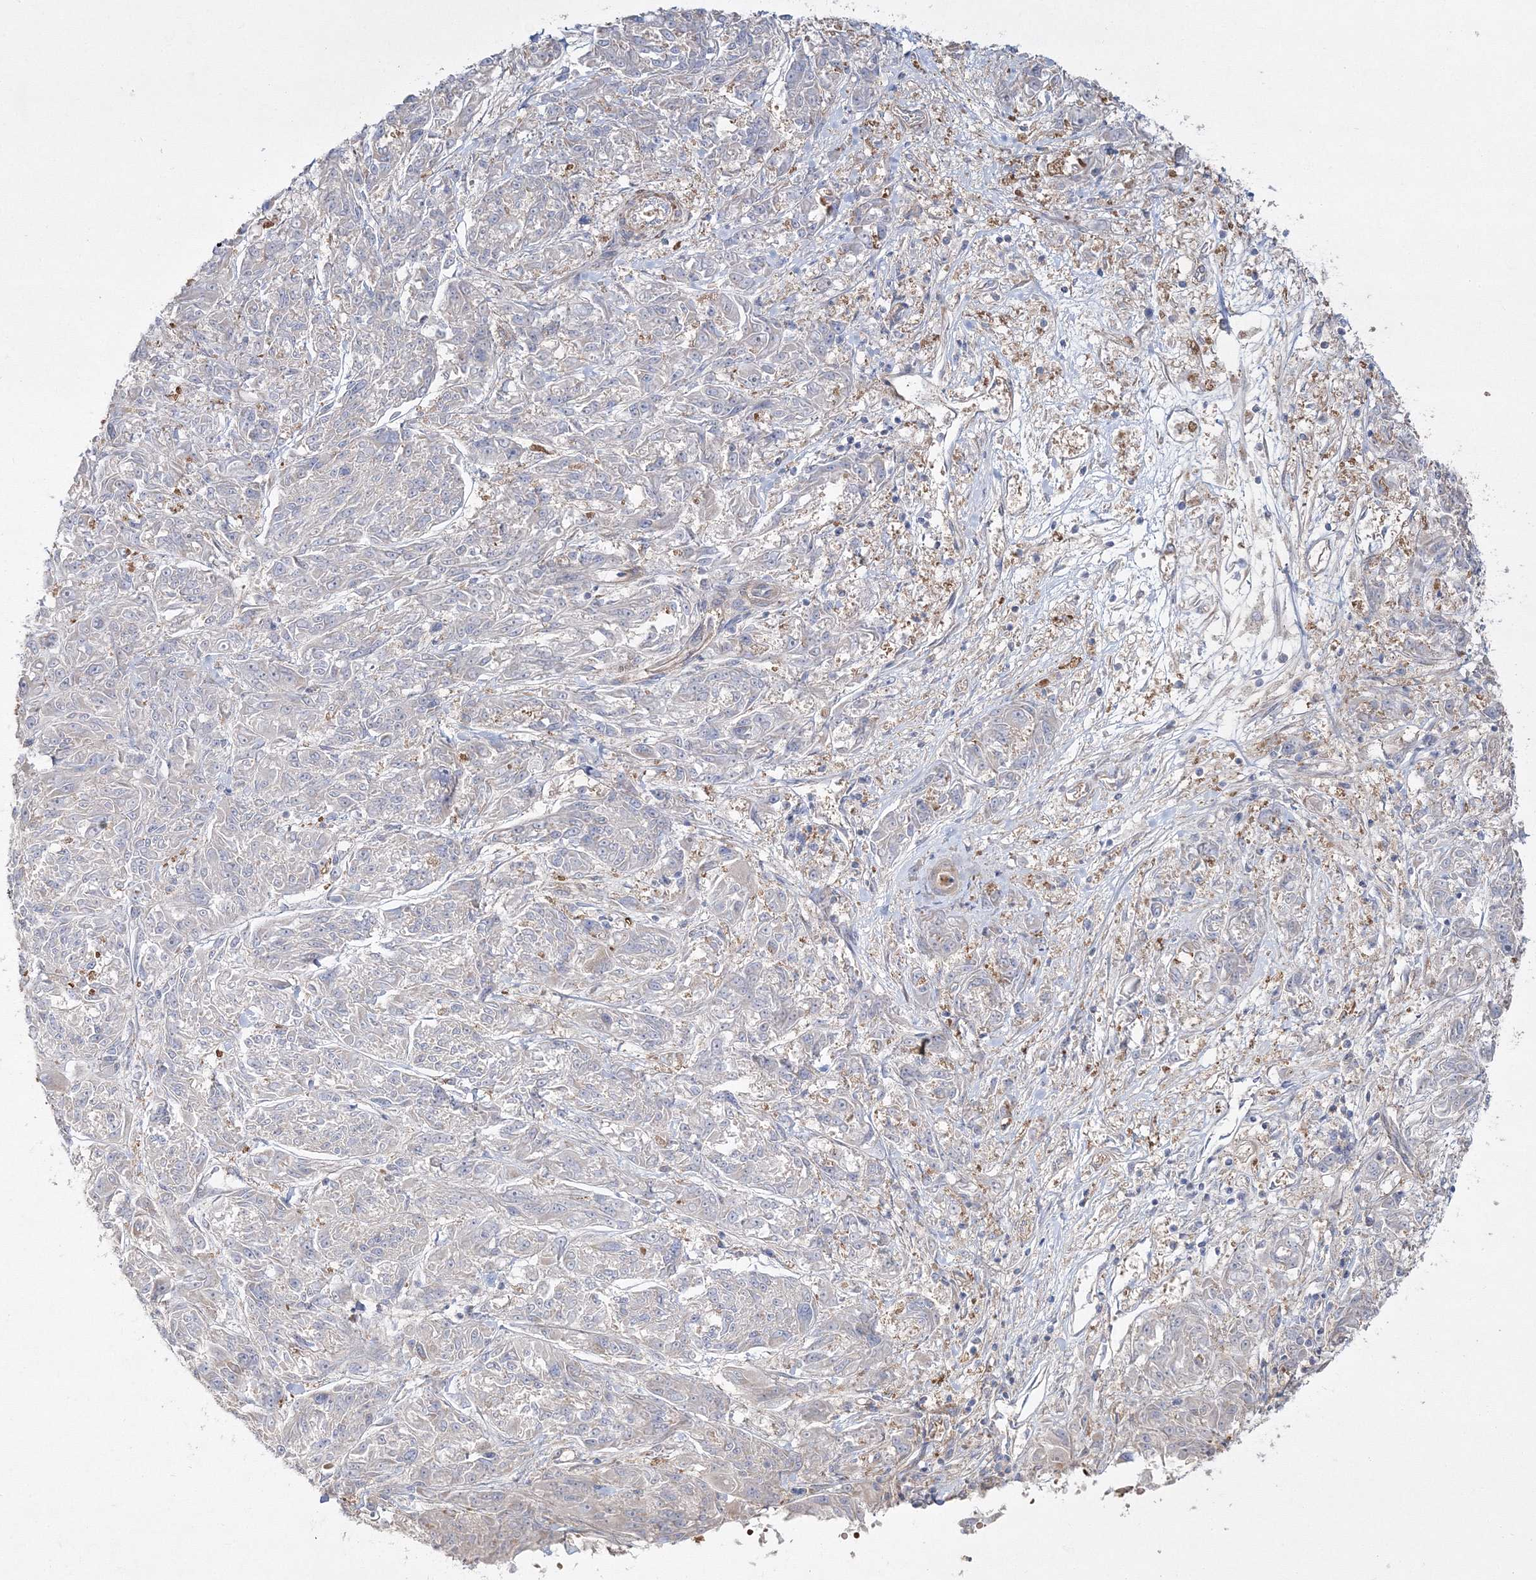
{"staining": {"intensity": "negative", "quantity": "none", "location": "none"}, "tissue": "melanoma", "cell_type": "Tumor cells", "image_type": "cancer", "snomed": [{"axis": "morphology", "description": "Malignant melanoma, NOS"}, {"axis": "topography", "description": "Skin"}], "caption": "Protein analysis of malignant melanoma demonstrates no significant positivity in tumor cells. (DAB (3,3'-diaminobenzidine) immunohistochemistry with hematoxylin counter stain).", "gene": "ZSWIM6", "patient": {"sex": "male", "age": 53}}